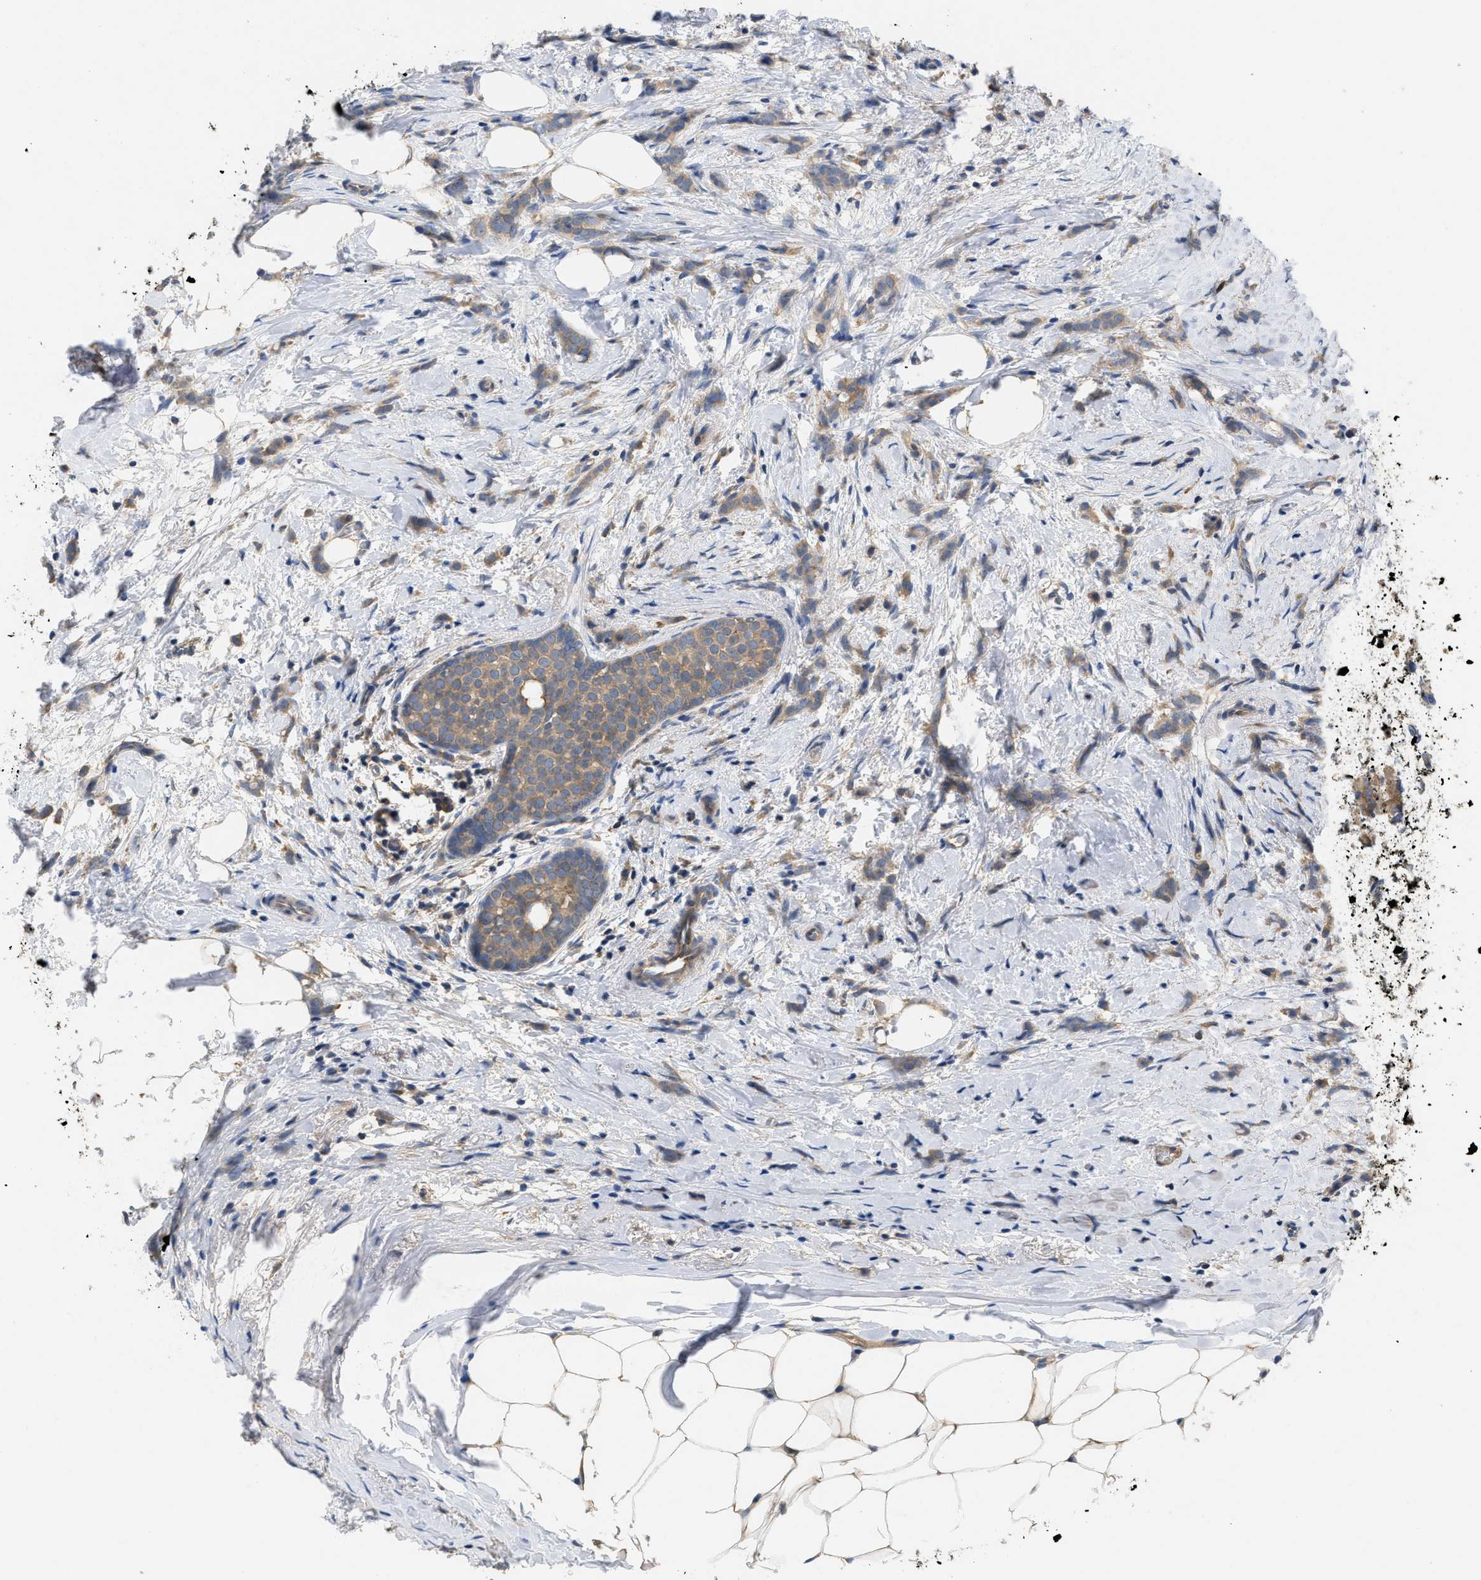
{"staining": {"intensity": "weak", "quantity": ">75%", "location": "cytoplasmic/membranous"}, "tissue": "breast cancer", "cell_type": "Tumor cells", "image_type": "cancer", "snomed": [{"axis": "morphology", "description": "Lobular carcinoma, in situ"}, {"axis": "morphology", "description": "Lobular carcinoma"}, {"axis": "topography", "description": "Breast"}], "caption": "Human breast cancer stained for a protein (brown) demonstrates weak cytoplasmic/membranous positive staining in about >75% of tumor cells.", "gene": "RNF216", "patient": {"sex": "female", "age": 41}}